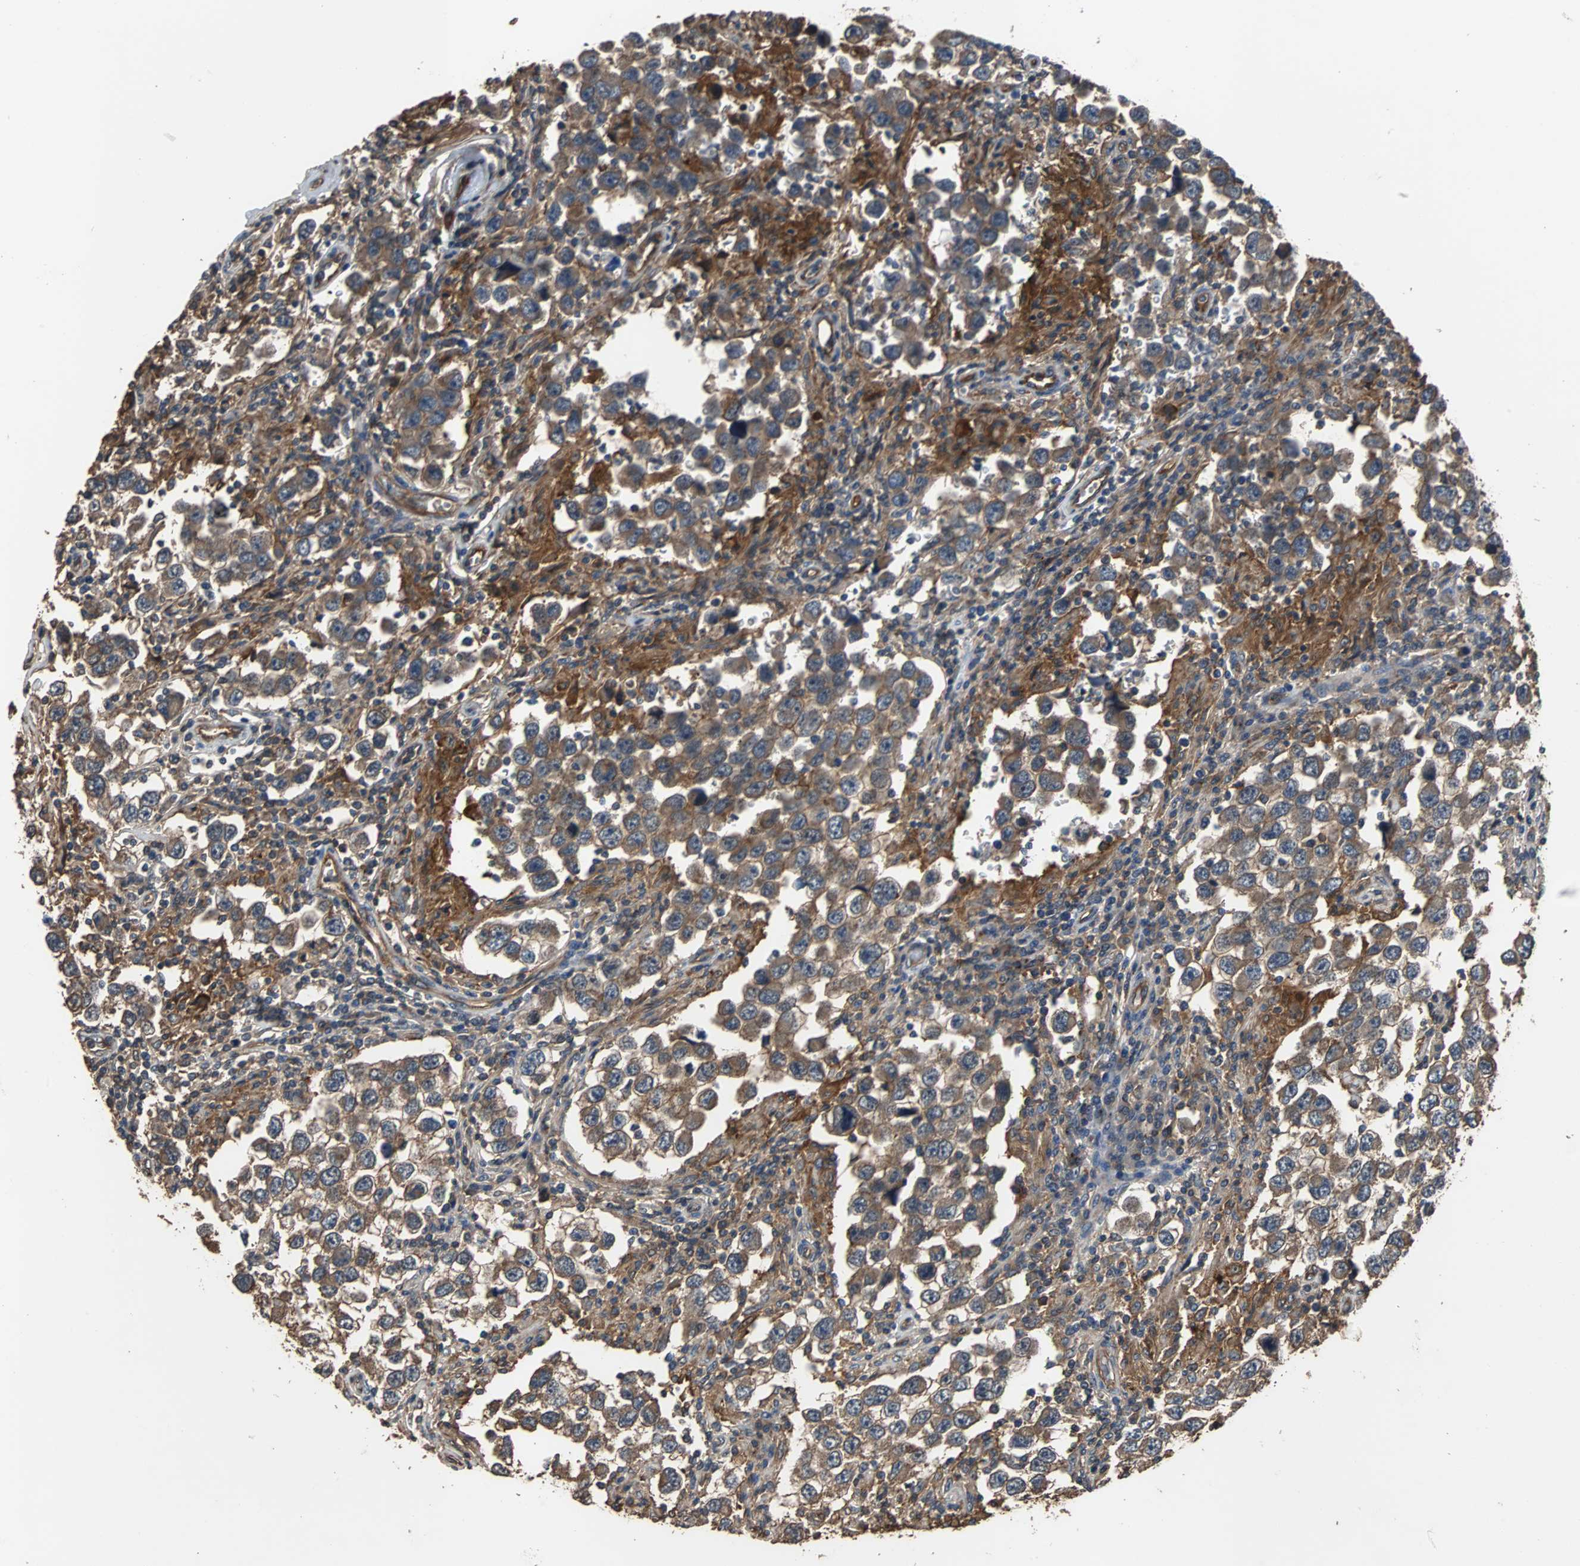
{"staining": {"intensity": "moderate", "quantity": ">75%", "location": "cytoplasmic/membranous"}, "tissue": "testis cancer", "cell_type": "Tumor cells", "image_type": "cancer", "snomed": [{"axis": "morphology", "description": "Carcinoma, Embryonal, NOS"}, {"axis": "topography", "description": "Testis"}], "caption": "Embryonal carcinoma (testis) was stained to show a protein in brown. There is medium levels of moderate cytoplasmic/membranous staining in about >75% of tumor cells. Using DAB (brown) and hematoxylin (blue) stains, captured at high magnification using brightfield microscopy.", "gene": "NDRG1", "patient": {"sex": "male", "age": 21}}